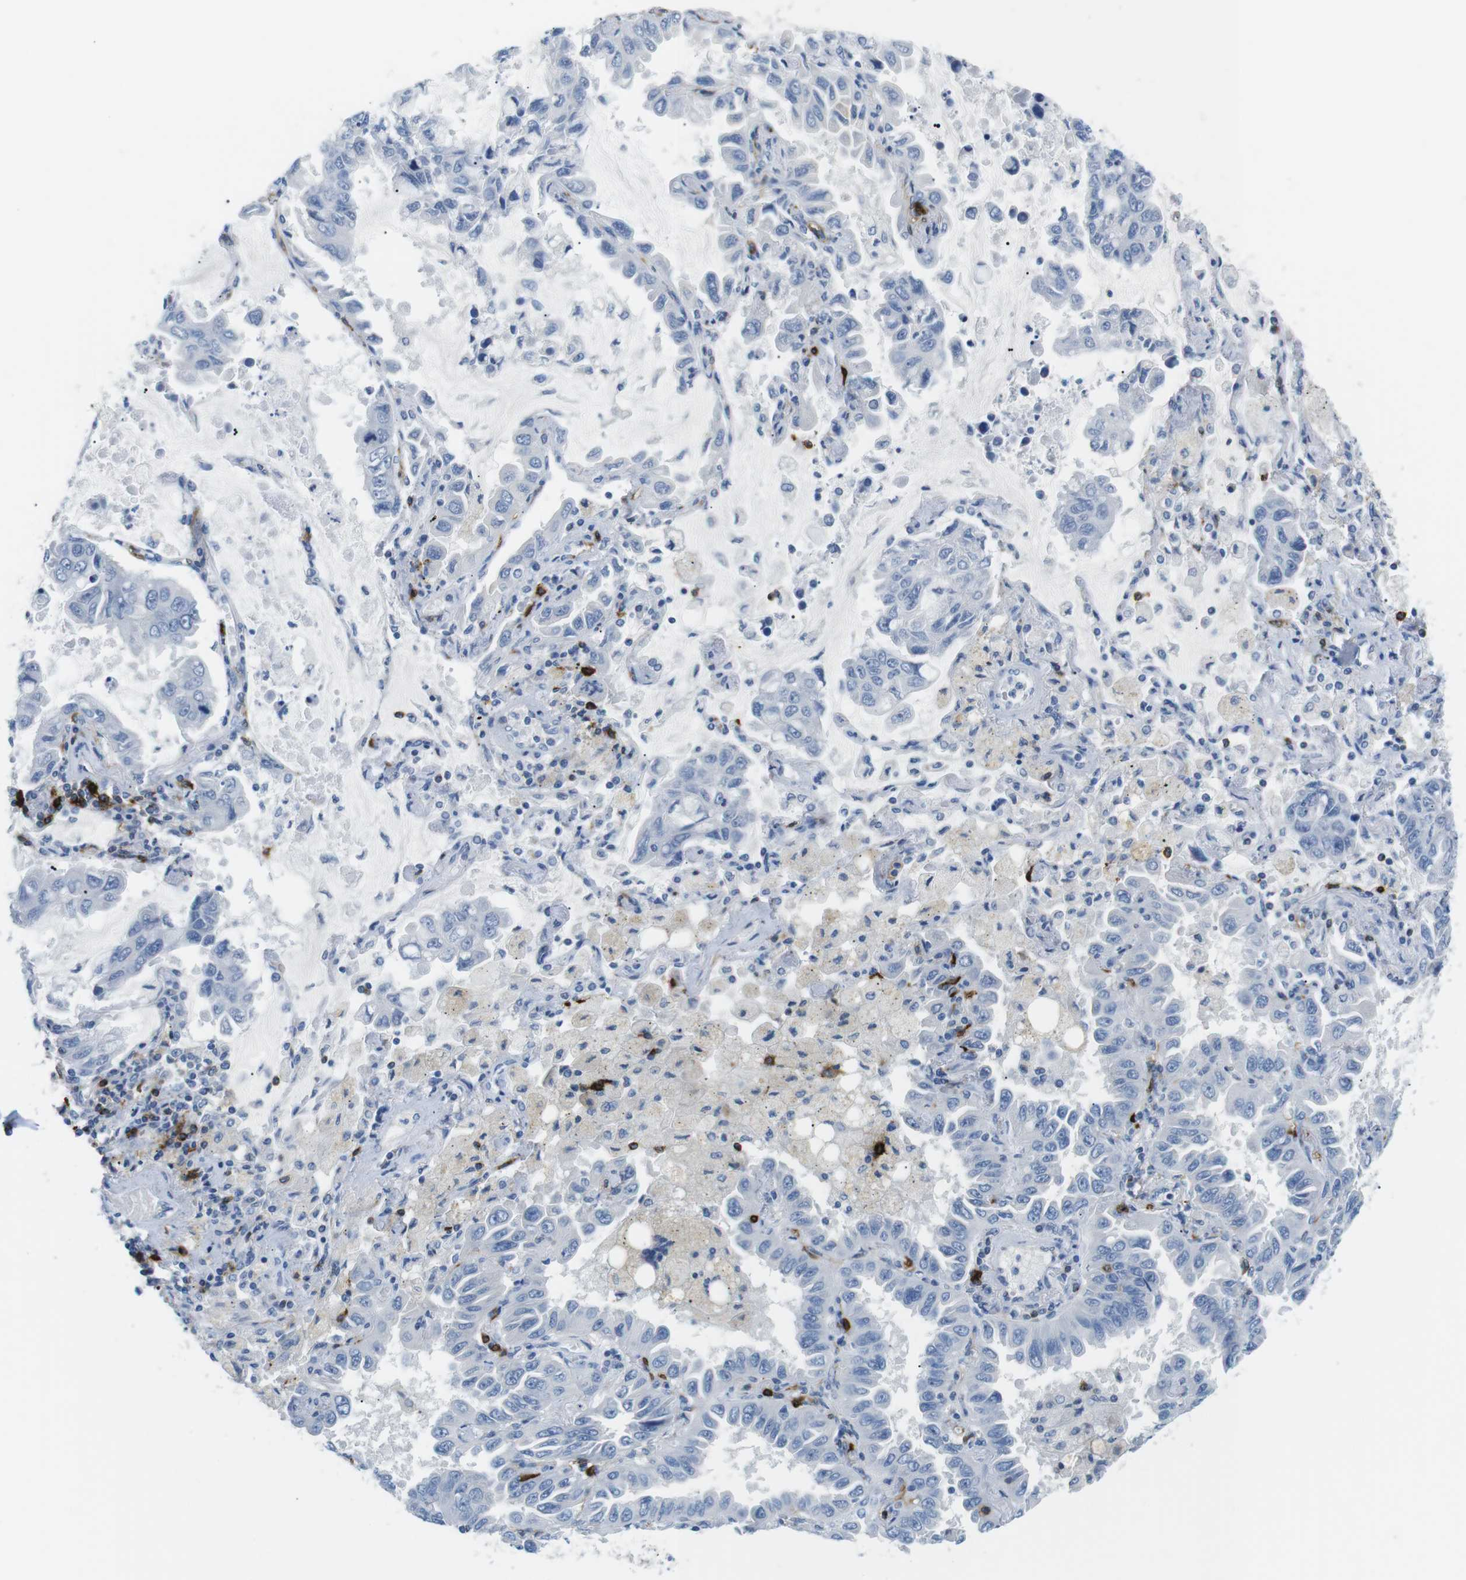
{"staining": {"intensity": "negative", "quantity": "none", "location": "none"}, "tissue": "lung cancer", "cell_type": "Tumor cells", "image_type": "cancer", "snomed": [{"axis": "morphology", "description": "Adenocarcinoma, NOS"}, {"axis": "topography", "description": "Lung"}], "caption": "There is no significant expression in tumor cells of lung cancer (adenocarcinoma).", "gene": "TNFRSF4", "patient": {"sex": "male", "age": 64}}